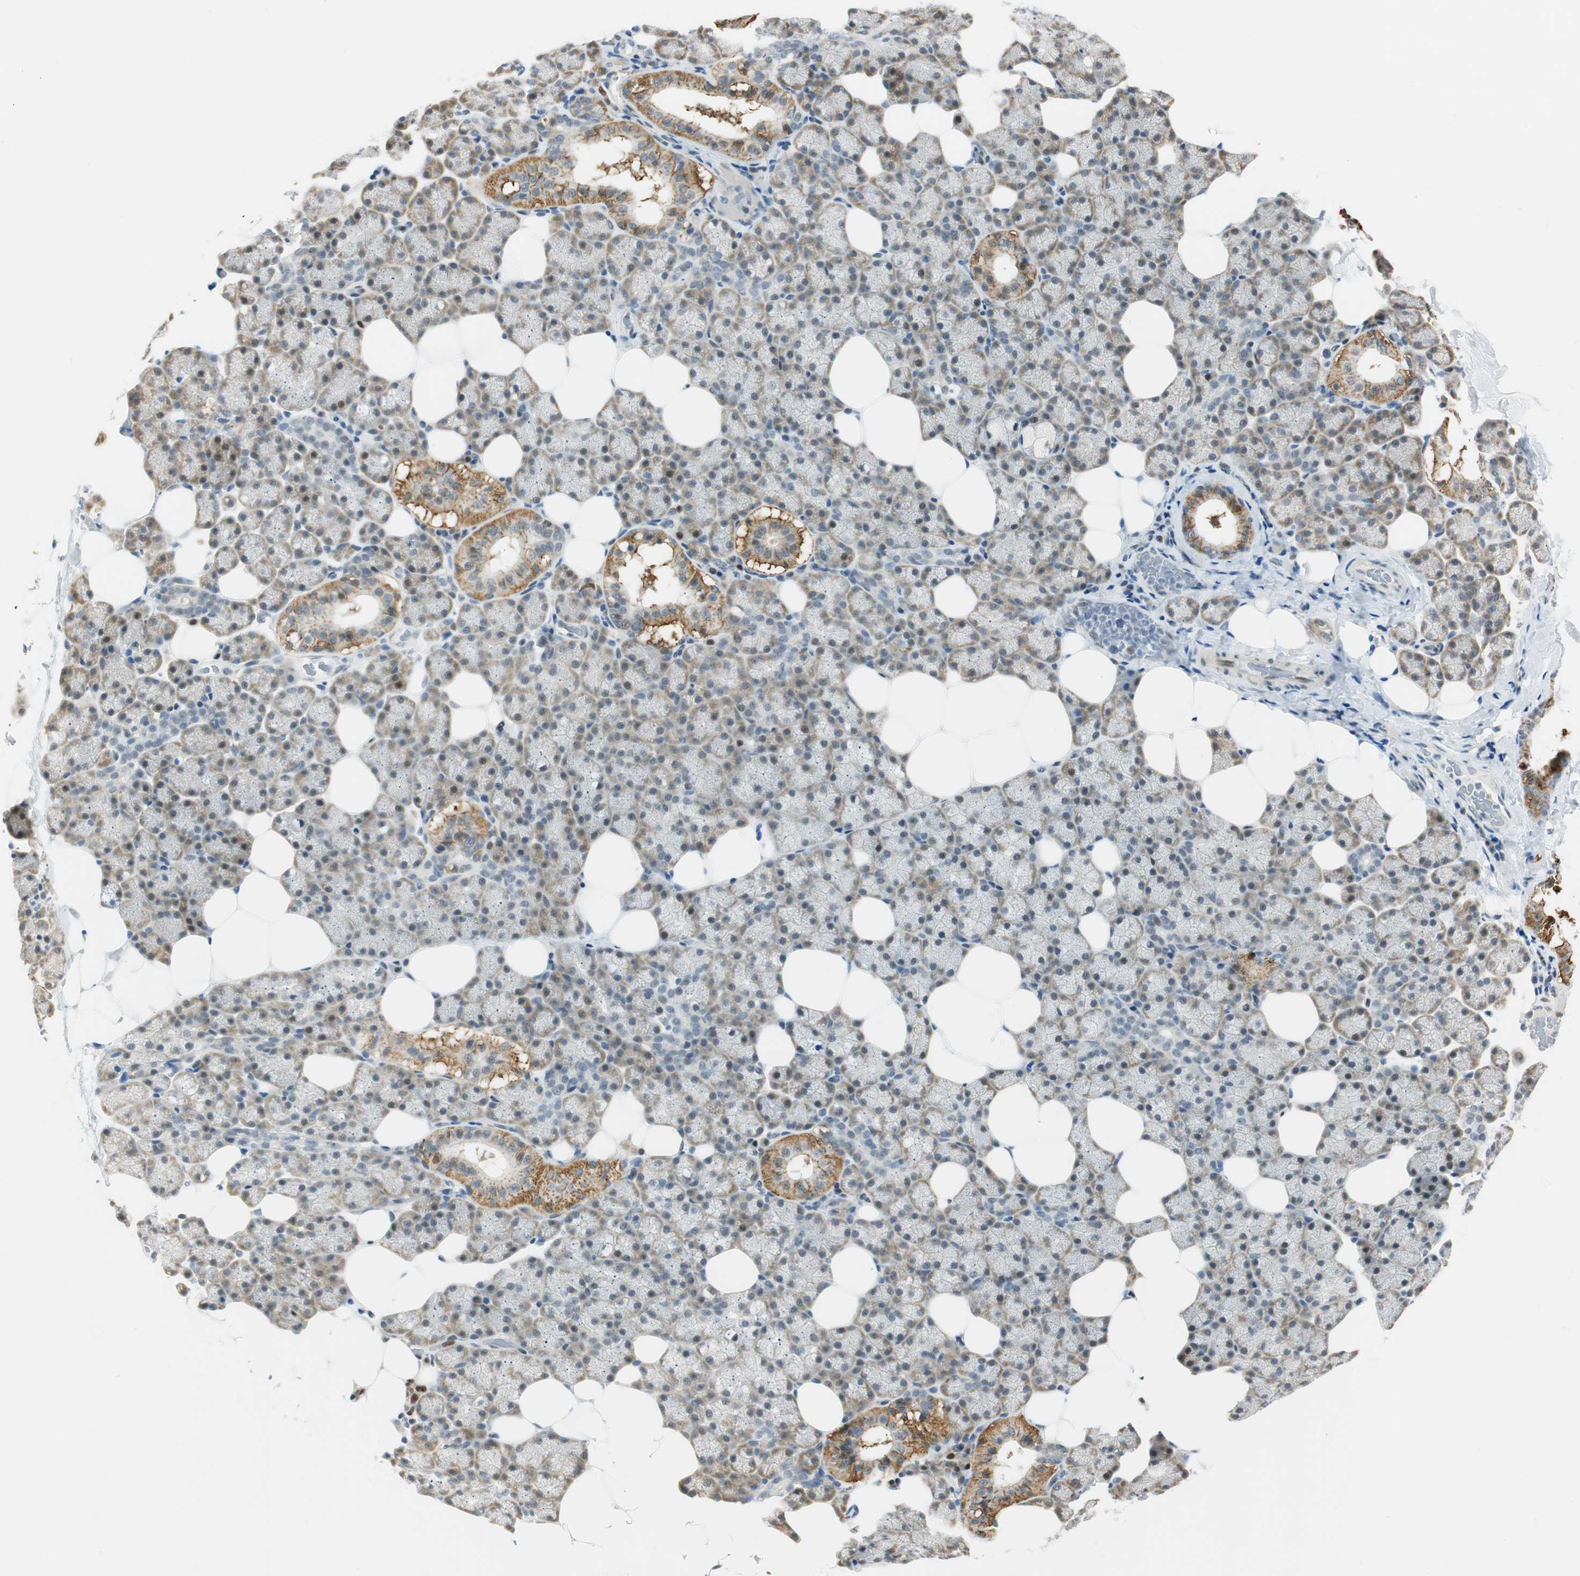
{"staining": {"intensity": "moderate", "quantity": "<25%", "location": "cytoplasmic/membranous"}, "tissue": "salivary gland", "cell_type": "Glandular cells", "image_type": "normal", "snomed": [{"axis": "morphology", "description": "Normal tissue, NOS"}, {"axis": "topography", "description": "Lymph node"}, {"axis": "topography", "description": "Salivary gland"}], "caption": "IHC micrograph of normal salivary gland: salivary gland stained using immunohistochemistry (IHC) shows low levels of moderate protein expression localized specifically in the cytoplasmic/membranous of glandular cells, appearing as a cytoplasmic/membranous brown color.", "gene": "MSX2", "patient": {"sex": "male", "age": 8}}